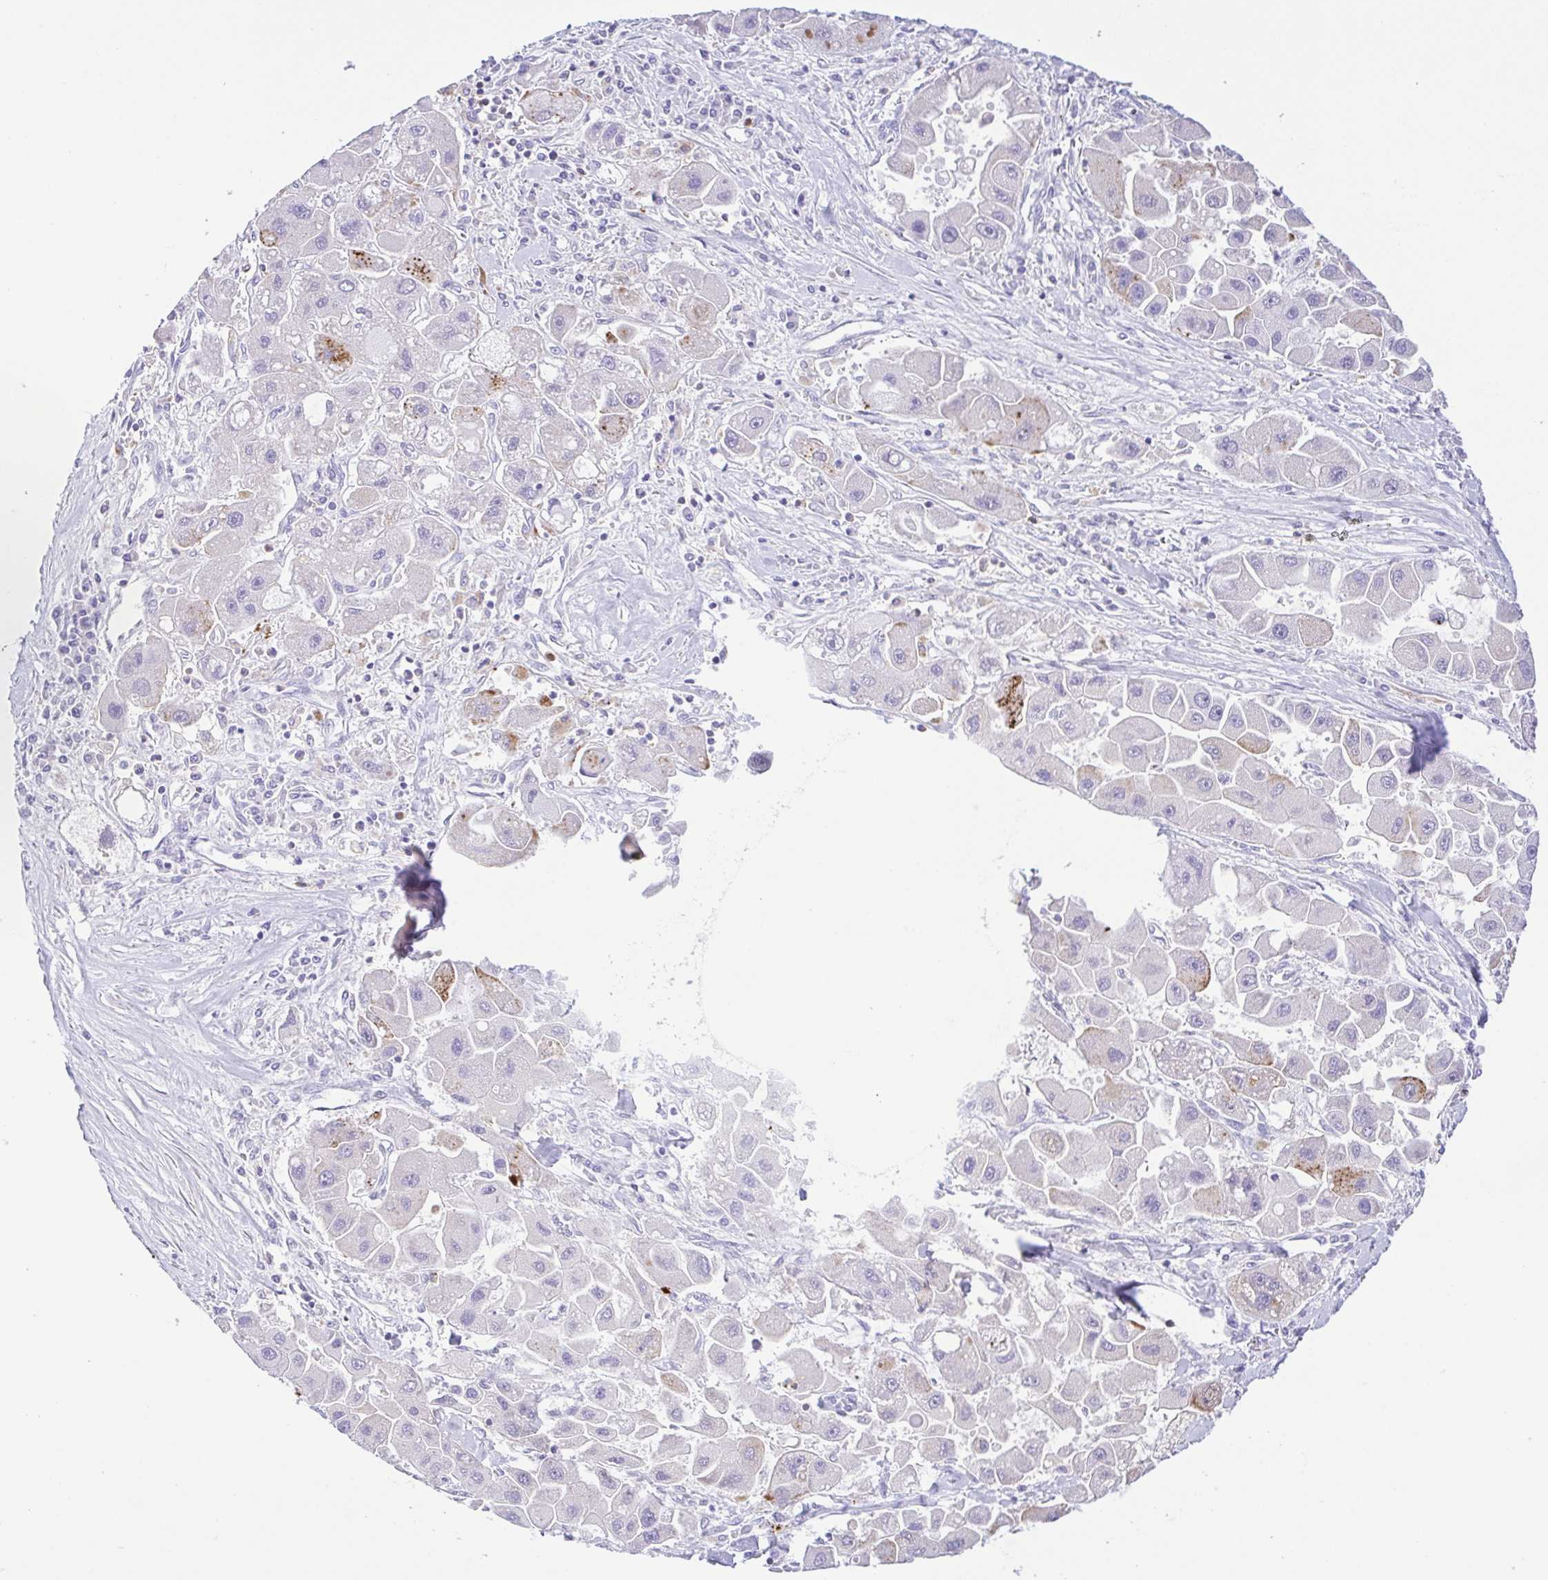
{"staining": {"intensity": "moderate", "quantity": "<25%", "location": "cytoplasmic/membranous"}, "tissue": "liver cancer", "cell_type": "Tumor cells", "image_type": "cancer", "snomed": [{"axis": "morphology", "description": "Carcinoma, Hepatocellular, NOS"}, {"axis": "topography", "description": "Liver"}], "caption": "Liver cancer (hepatocellular carcinoma) stained with a protein marker exhibits moderate staining in tumor cells.", "gene": "PGLYRP1", "patient": {"sex": "male", "age": 24}}